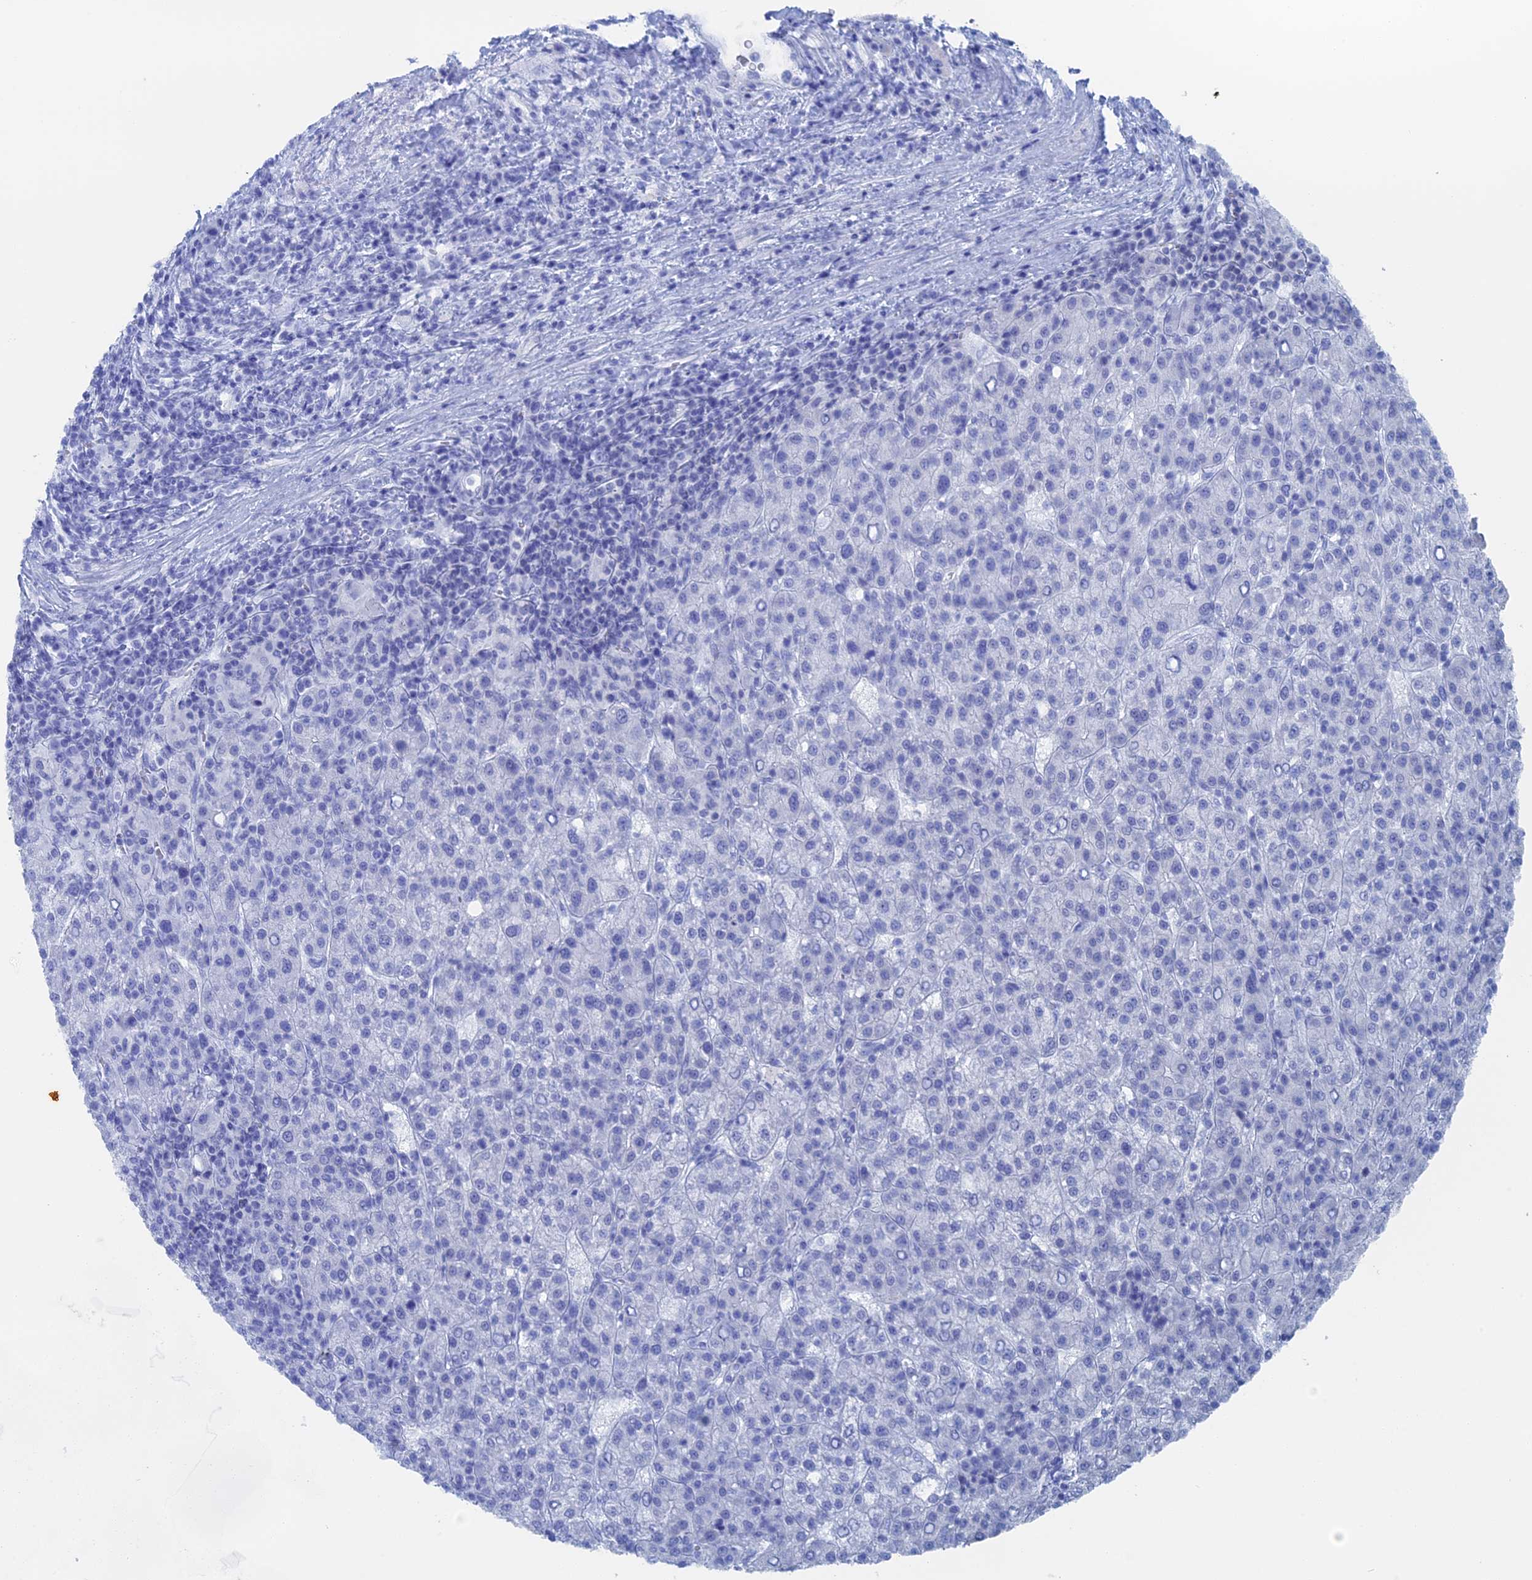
{"staining": {"intensity": "negative", "quantity": "none", "location": "none"}, "tissue": "liver cancer", "cell_type": "Tumor cells", "image_type": "cancer", "snomed": [{"axis": "morphology", "description": "Carcinoma, Hepatocellular, NOS"}, {"axis": "topography", "description": "Liver"}], "caption": "Tumor cells are negative for protein expression in human liver cancer.", "gene": "IL7", "patient": {"sex": "female", "age": 58}}